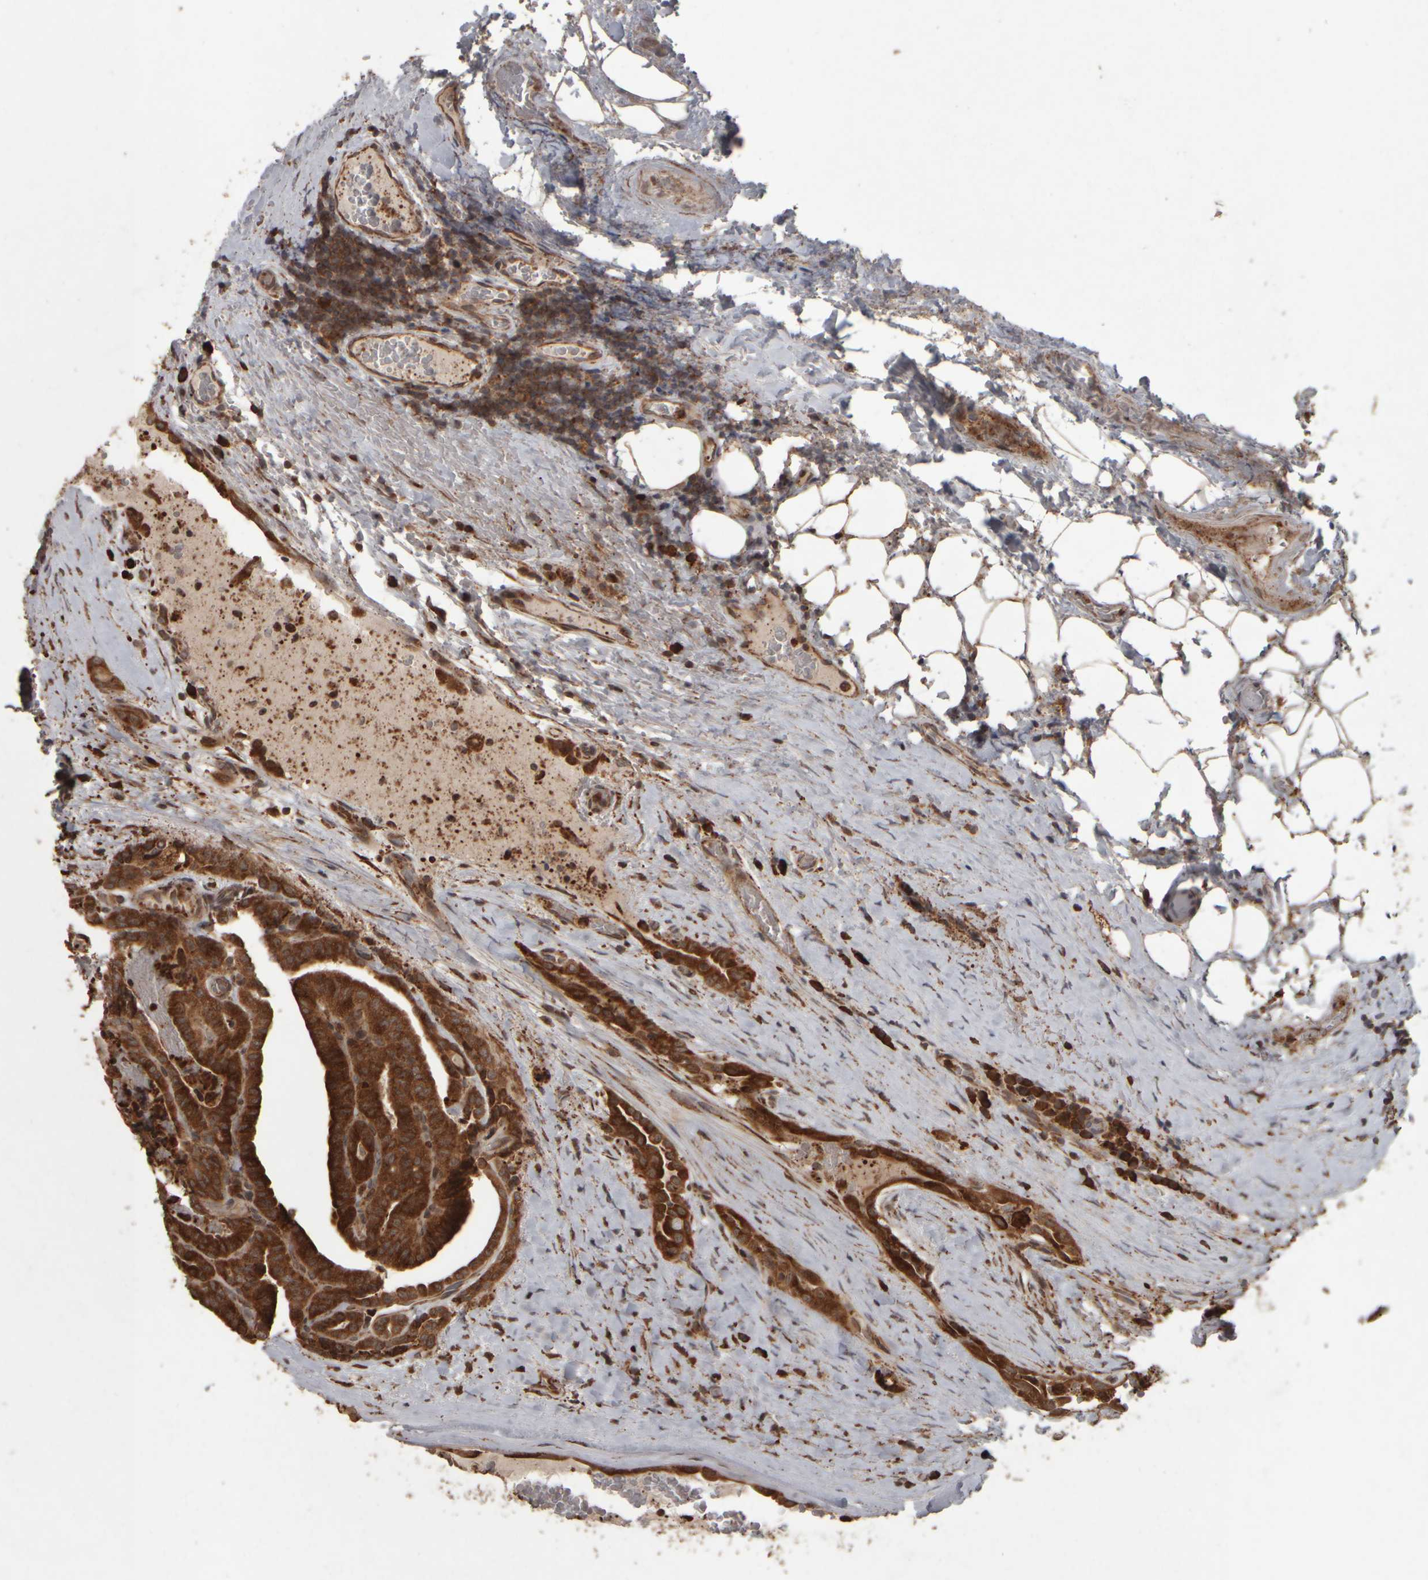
{"staining": {"intensity": "strong", "quantity": ">75%", "location": "cytoplasmic/membranous"}, "tissue": "thyroid cancer", "cell_type": "Tumor cells", "image_type": "cancer", "snomed": [{"axis": "morphology", "description": "Papillary adenocarcinoma, NOS"}, {"axis": "topography", "description": "Thyroid gland"}], "caption": "Papillary adenocarcinoma (thyroid) stained for a protein (brown) displays strong cytoplasmic/membranous positive staining in approximately >75% of tumor cells.", "gene": "AGBL3", "patient": {"sex": "male", "age": 77}}